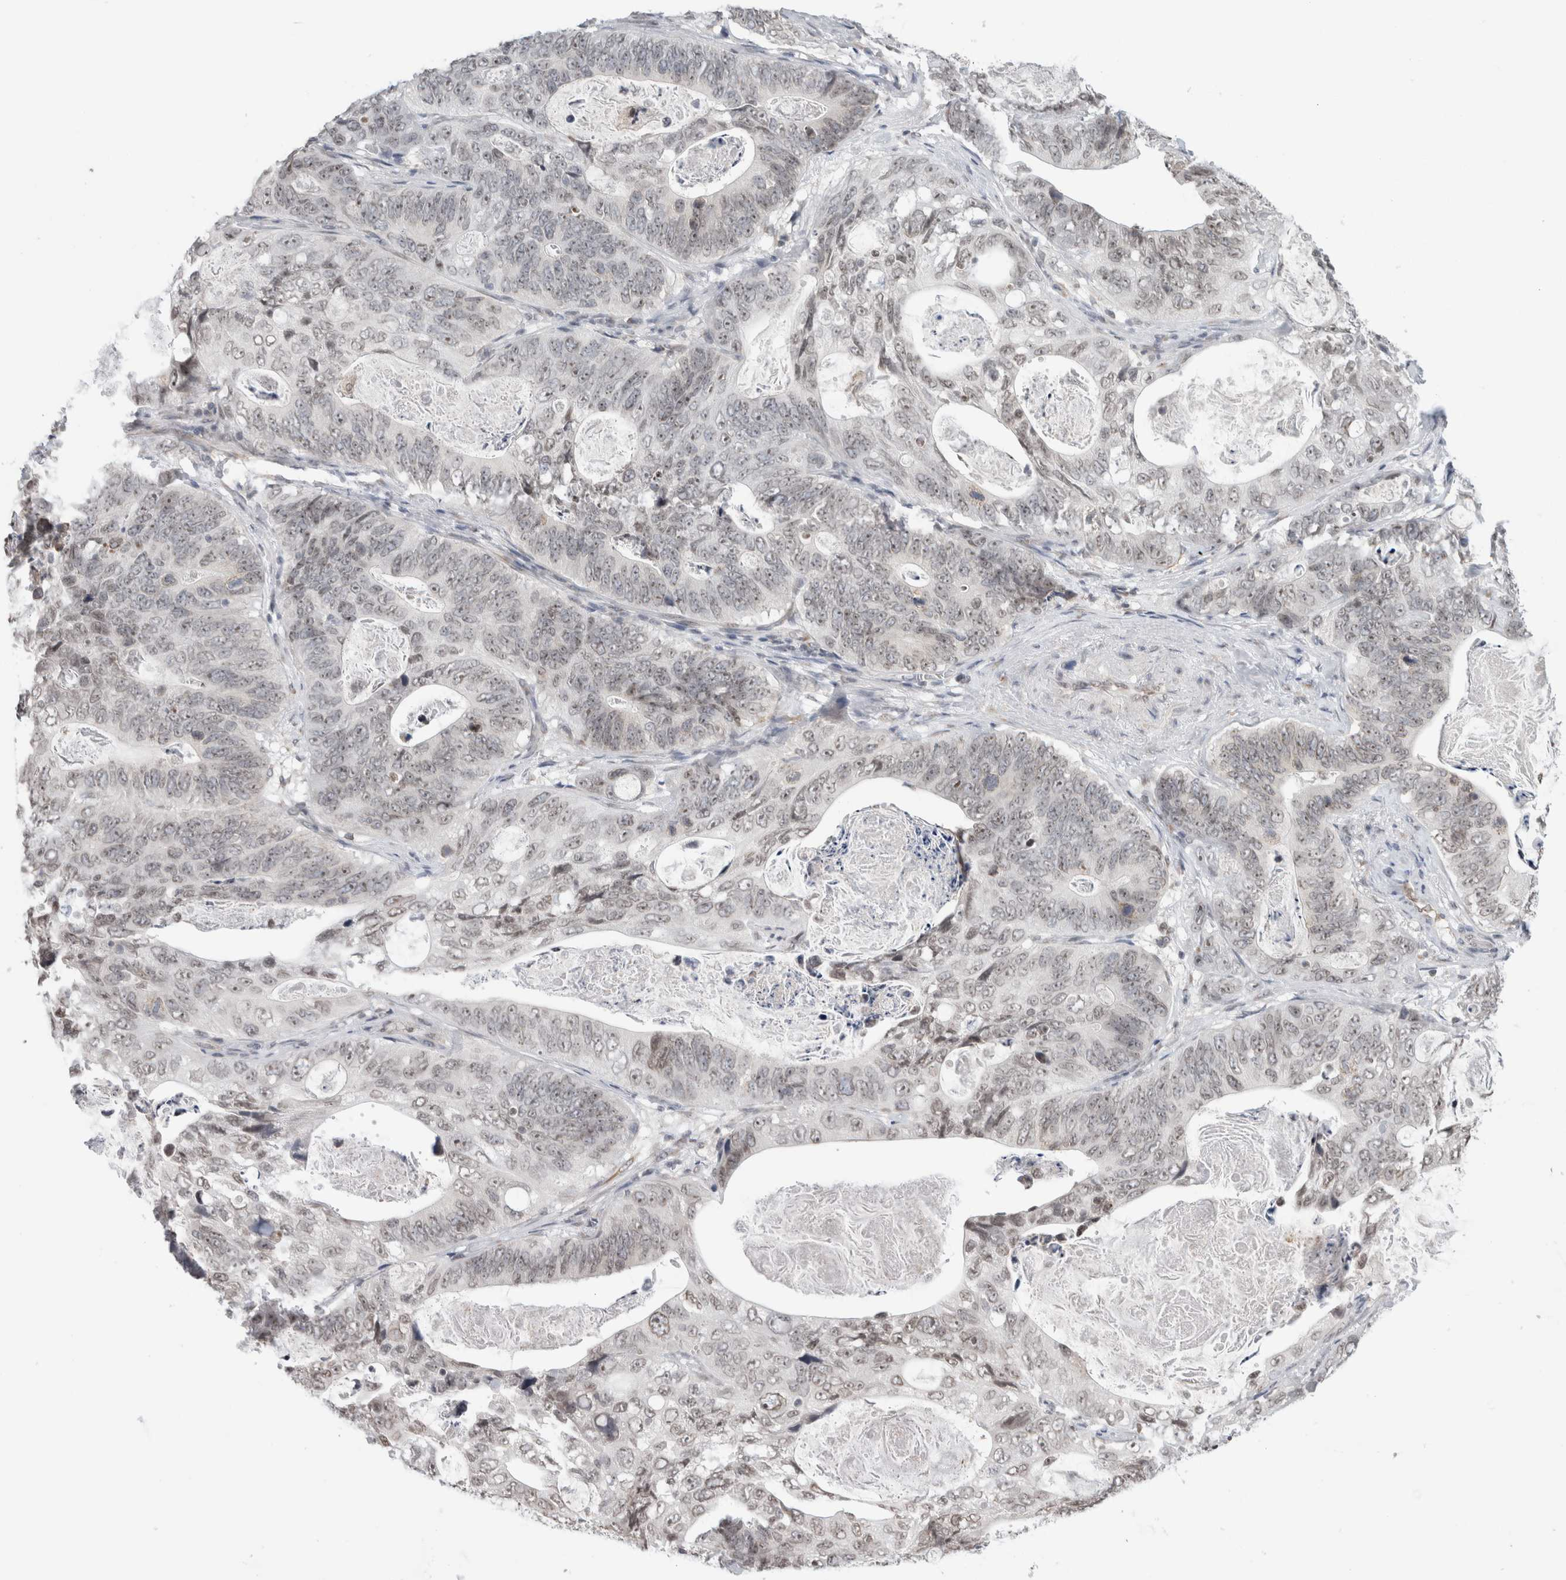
{"staining": {"intensity": "weak", "quantity": ">75%", "location": "nuclear"}, "tissue": "stomach cancer", "cell_type": "Tumor cells", "image_type": "cancer", "snomed": [{"axis": "morphology", "description": "Normal tissue, NOS"}, {"axis": "morphology", "description": "Adenocarcinoma, NOS"}, {"axis": "topography", "description": "Stomach"}], "caption": "Stomach adenocarcinoma was stained to show a protein in brown. There is low levels of weak nuclear positivity in about >75% of tumor cells. The protein of interest is shown in brown color, while the nuclei are stained blue.", "gene": "RBMX2", "patient": {"sex": "female", "age": 89}}